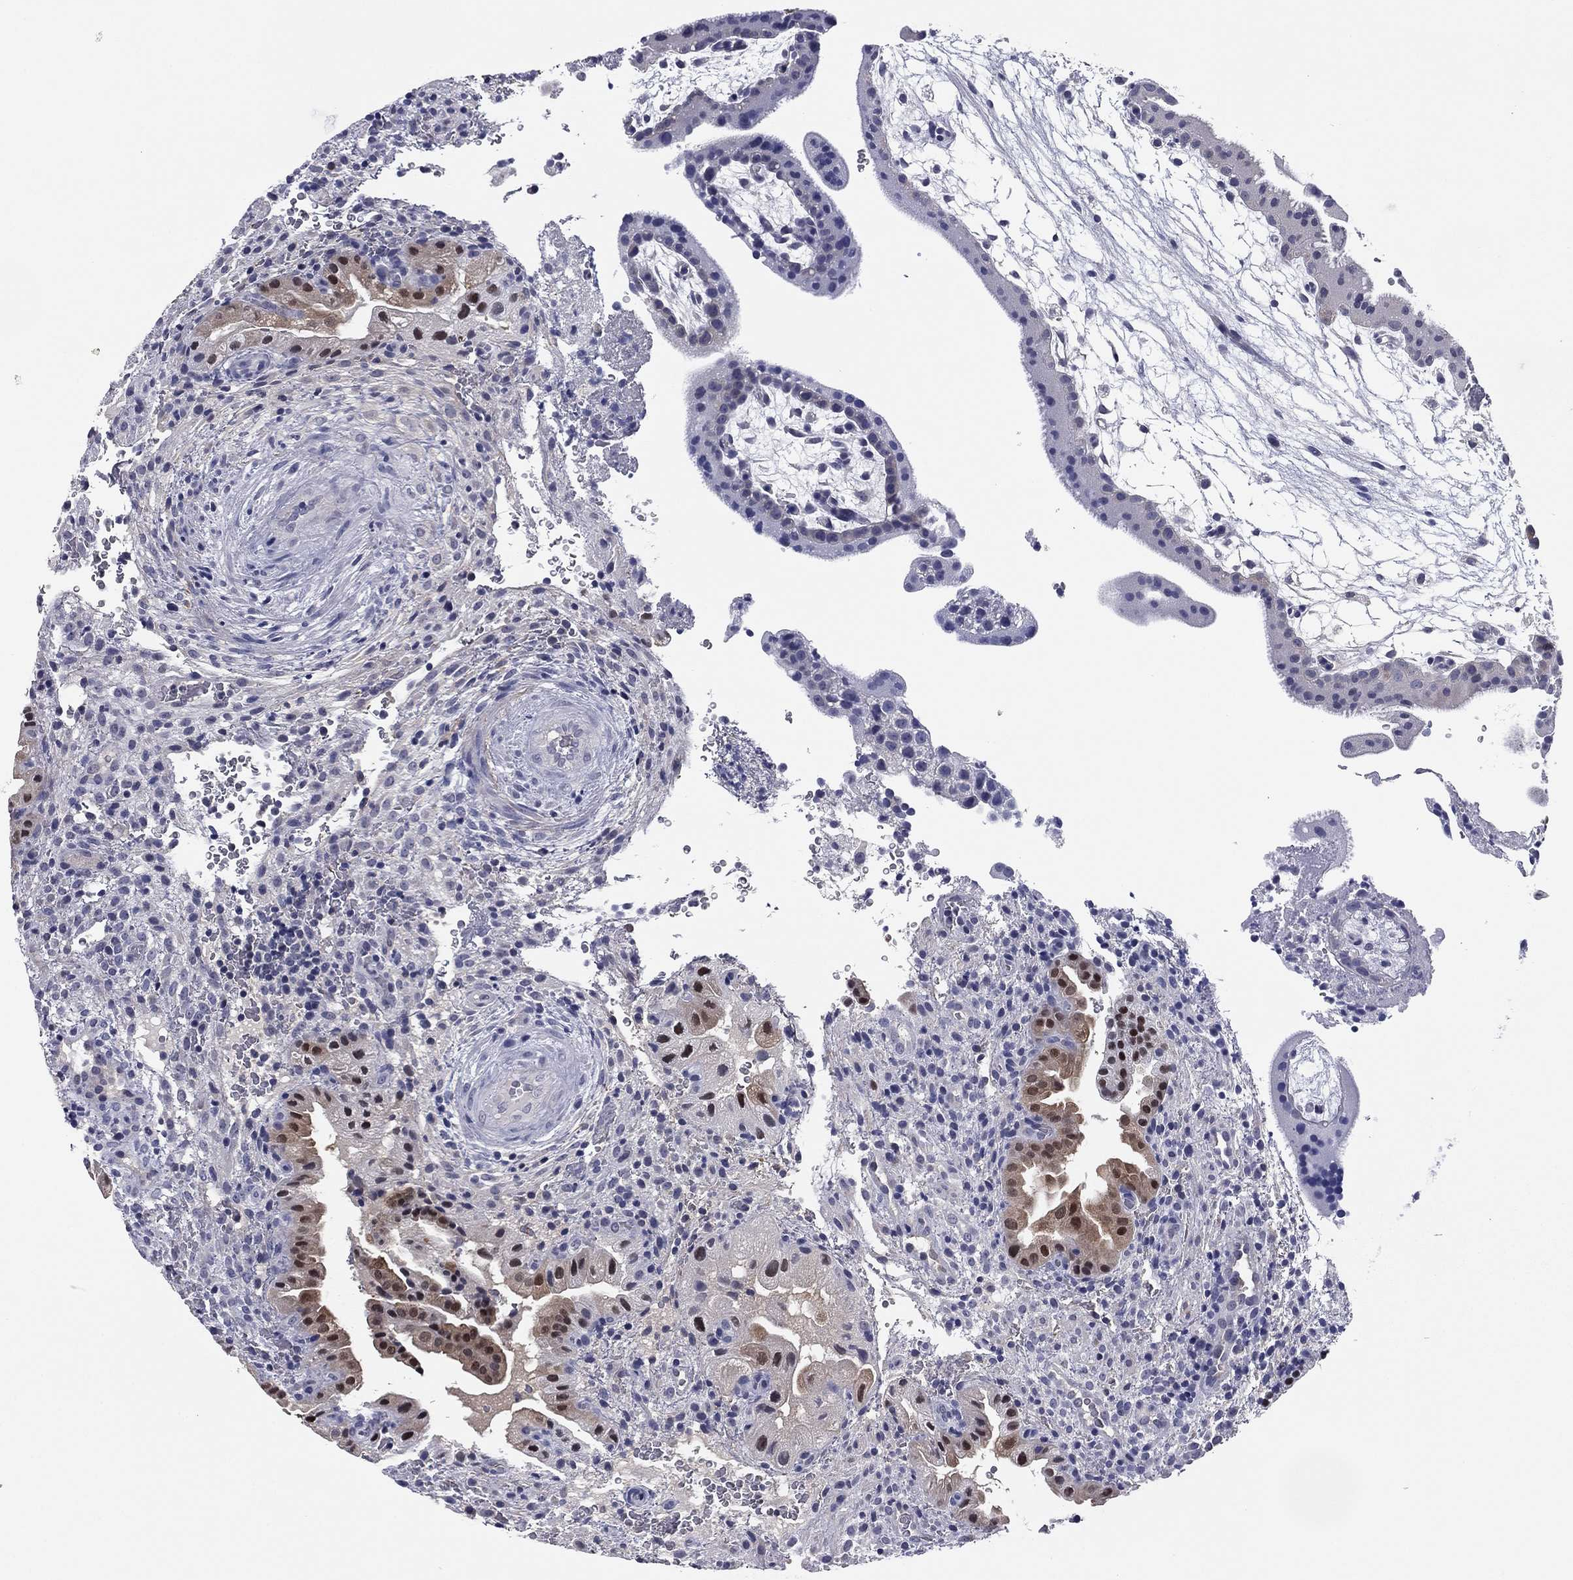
{"staining": {"intensity": "moderate", "quantity": "25%-75%", "location": "cytoplasmic/membranous"}, "tissue": "placenta", "cell_type": "Decidual cells", "image_type": "normal", "snomed": [{"axis": "morphology", "description": "Normal tissue, NOS"}, {"axis": "topography", "description": "Placenta"}], "caption": "Decidual cells show medium levels of moderate cytoplasmic/membranous staining in about 25%-75% of cells in unremarkable human placenta.", "gene": "REXO5", "patient": {"sex": "female", "age": 19}}